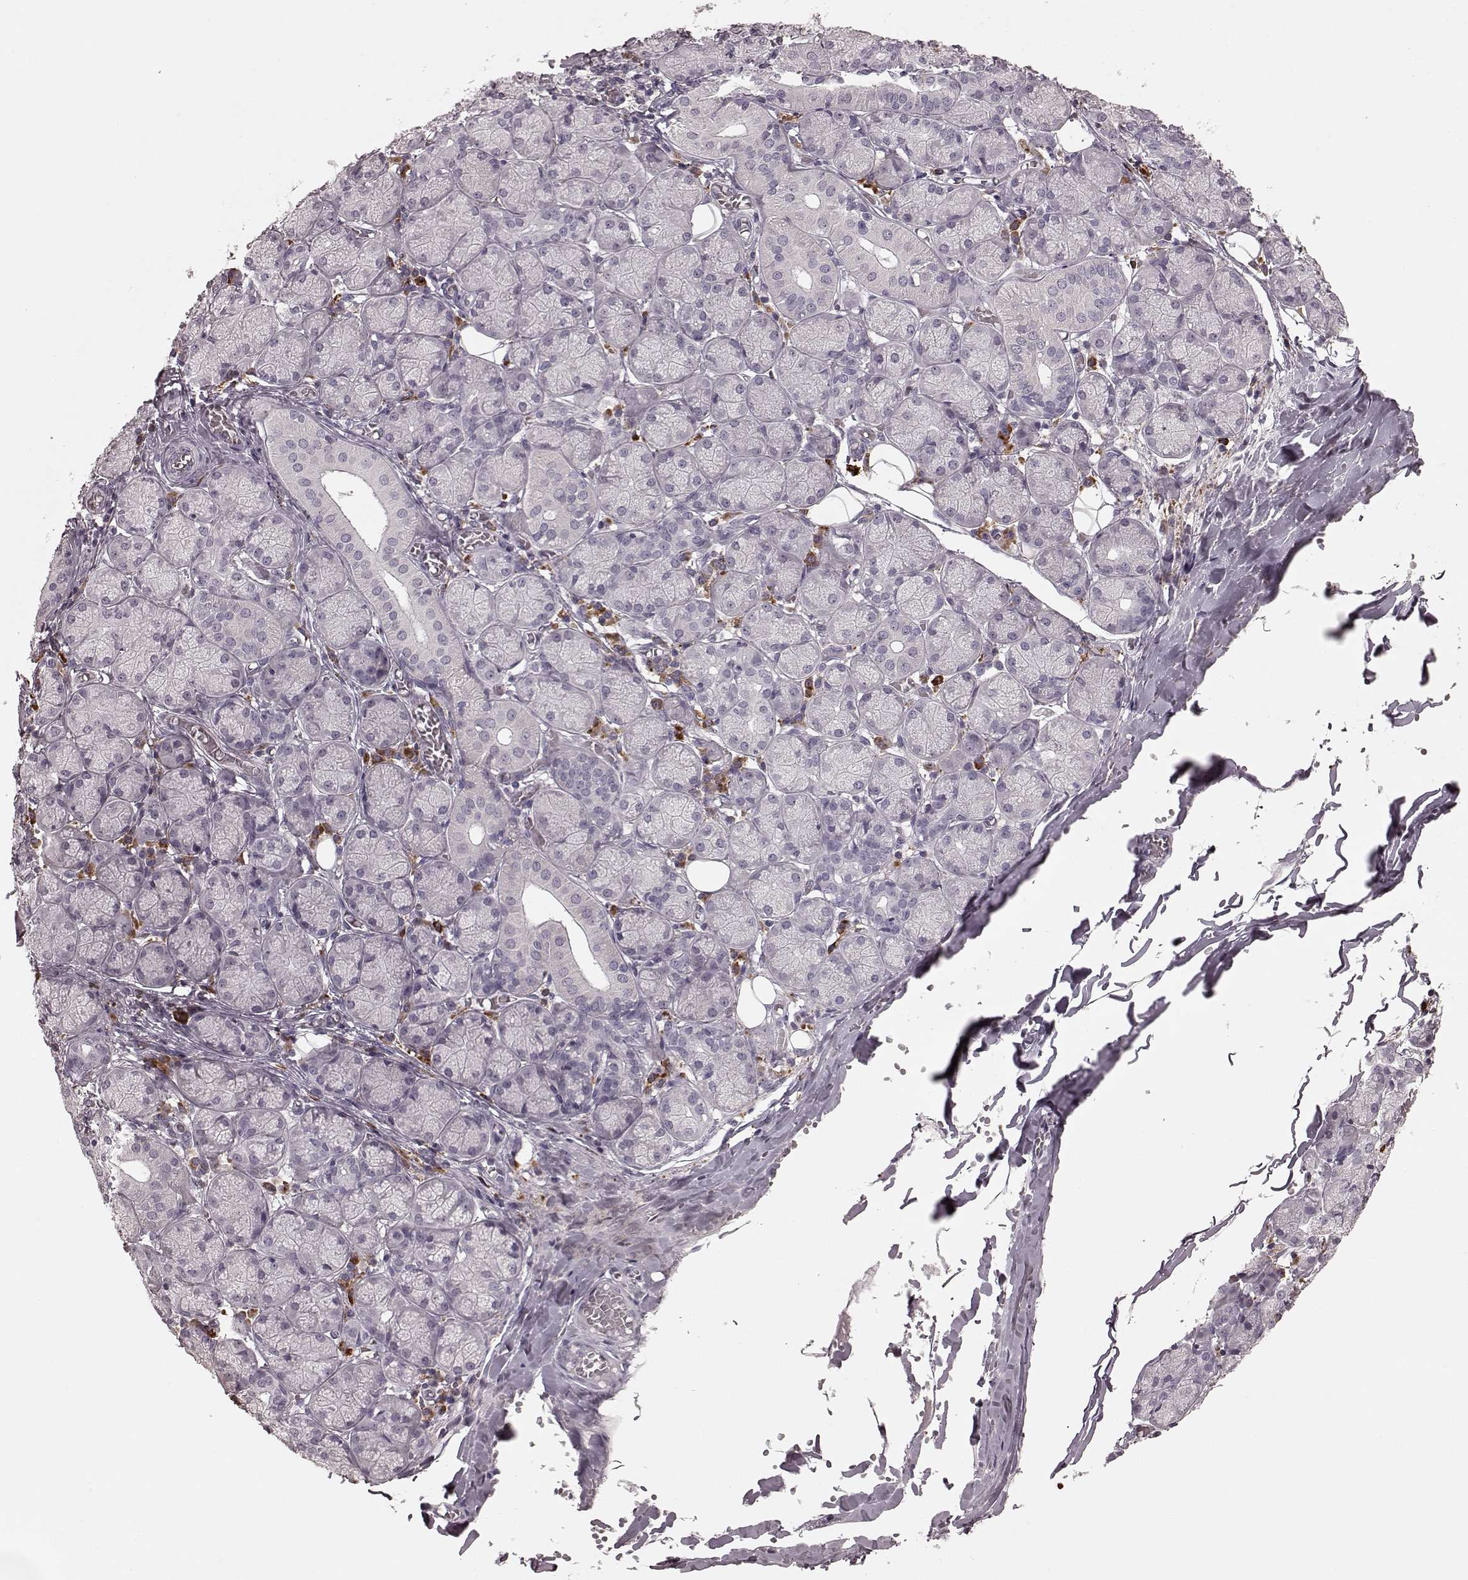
{"staining": {"intensity": "negative", "quantity": "none", "location": "none"}, "tissue": "salivary gland", "cell_type": "Glandular cells", "image_type": "normal", "snomed": [{"axis": "morphology", "description": "Normal tissue, NOS"}, {"axis": "topography", "description": "Salivary gland"}, {"axis": "topography", "description": "Peripheral nerve tissue"}], "caption": "A photomicrograph of salivary gland stained for a protein exhibits no brown staining in glandular cells.", "gene": "CD28", "patient": {"sex": "female", "age": 24}}